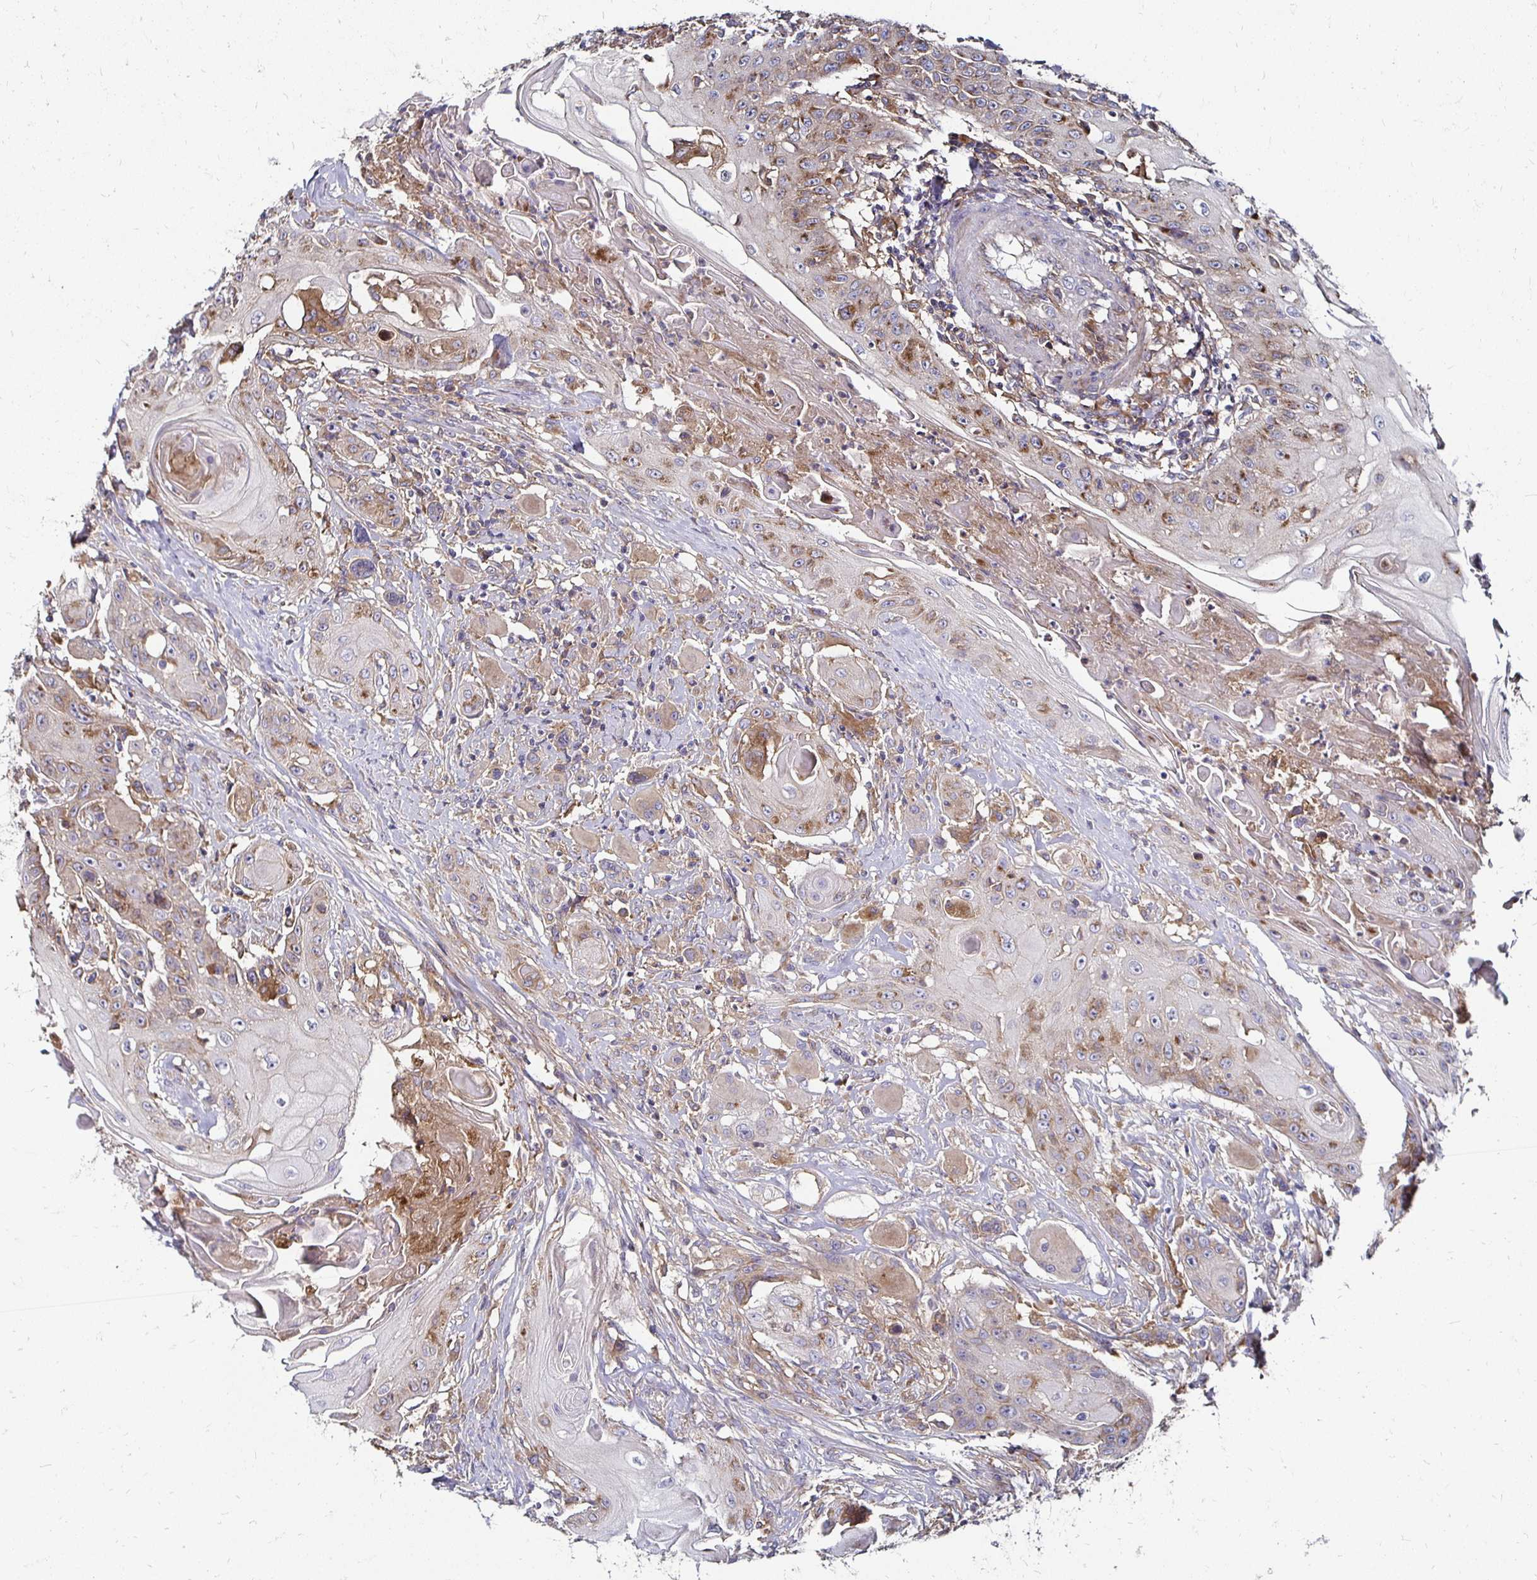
{"staining": {"intensity": "moderate", "quantity": "<25%", "location": "cytoplasmic/membranous"}, "tissue": "head and neck cancer", "cell_type": "Tumor cells", "image_type": "cancer", "snomed": [{"axis": "morphology", "description": "Squamous cell carcinoma, NOS"}, {"axis": "topography", "description": "Oral tissue"}, {"axis": "topography", "description": "Head-Neck"}, {"axis": "topography", "description": "Neck, NOS"}], "caption": "The immunohistochemical stain labels moderate cytoplasmic/membranous positivity in tumor cells of head and neck cancer (squamous cell carcinoma) tissue.", "gene": "NCSTN", "patient": {"sex": "female", "age": 55}}